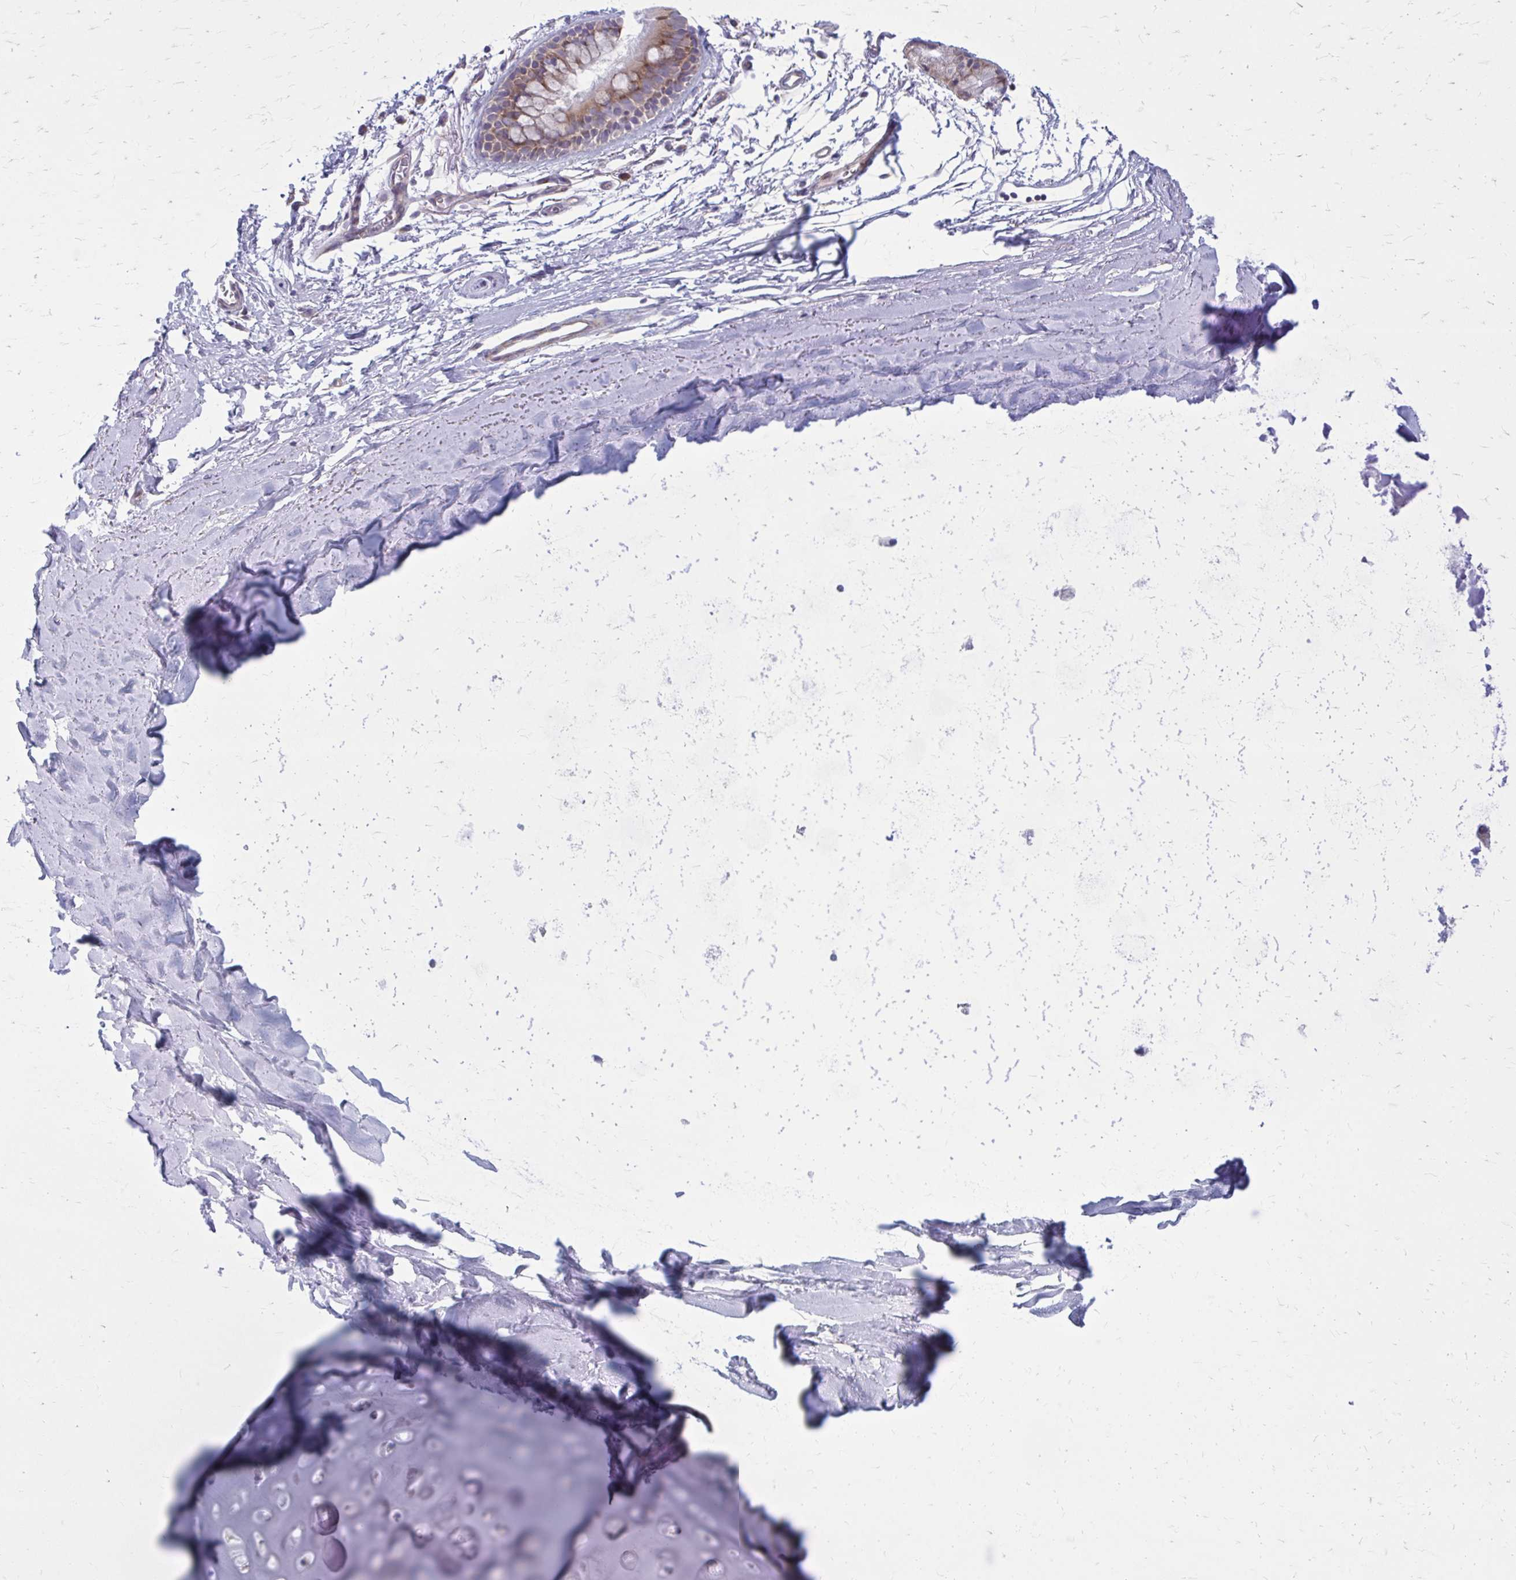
{"staining": {"intensity": "negative", "quantity": "none", "location": "none"}, "tissue": "adipose tissue", "cell_type": "Adipocytes", "image_type": "normal", "snomed": [{"axis": "morphology", "description": "Normal tissue, NOS"}, {"axis": "topography", "description": "Cartilage tissue"}, {"axis": "topography", "description": "Bronchus"}], "caption": "A photomicrograph of adipose tissue stained for a protein exhibits no brown staining in adipocytes.", "gene": "GIGYF2", "patient": {"sex": "female", "age": 79}}